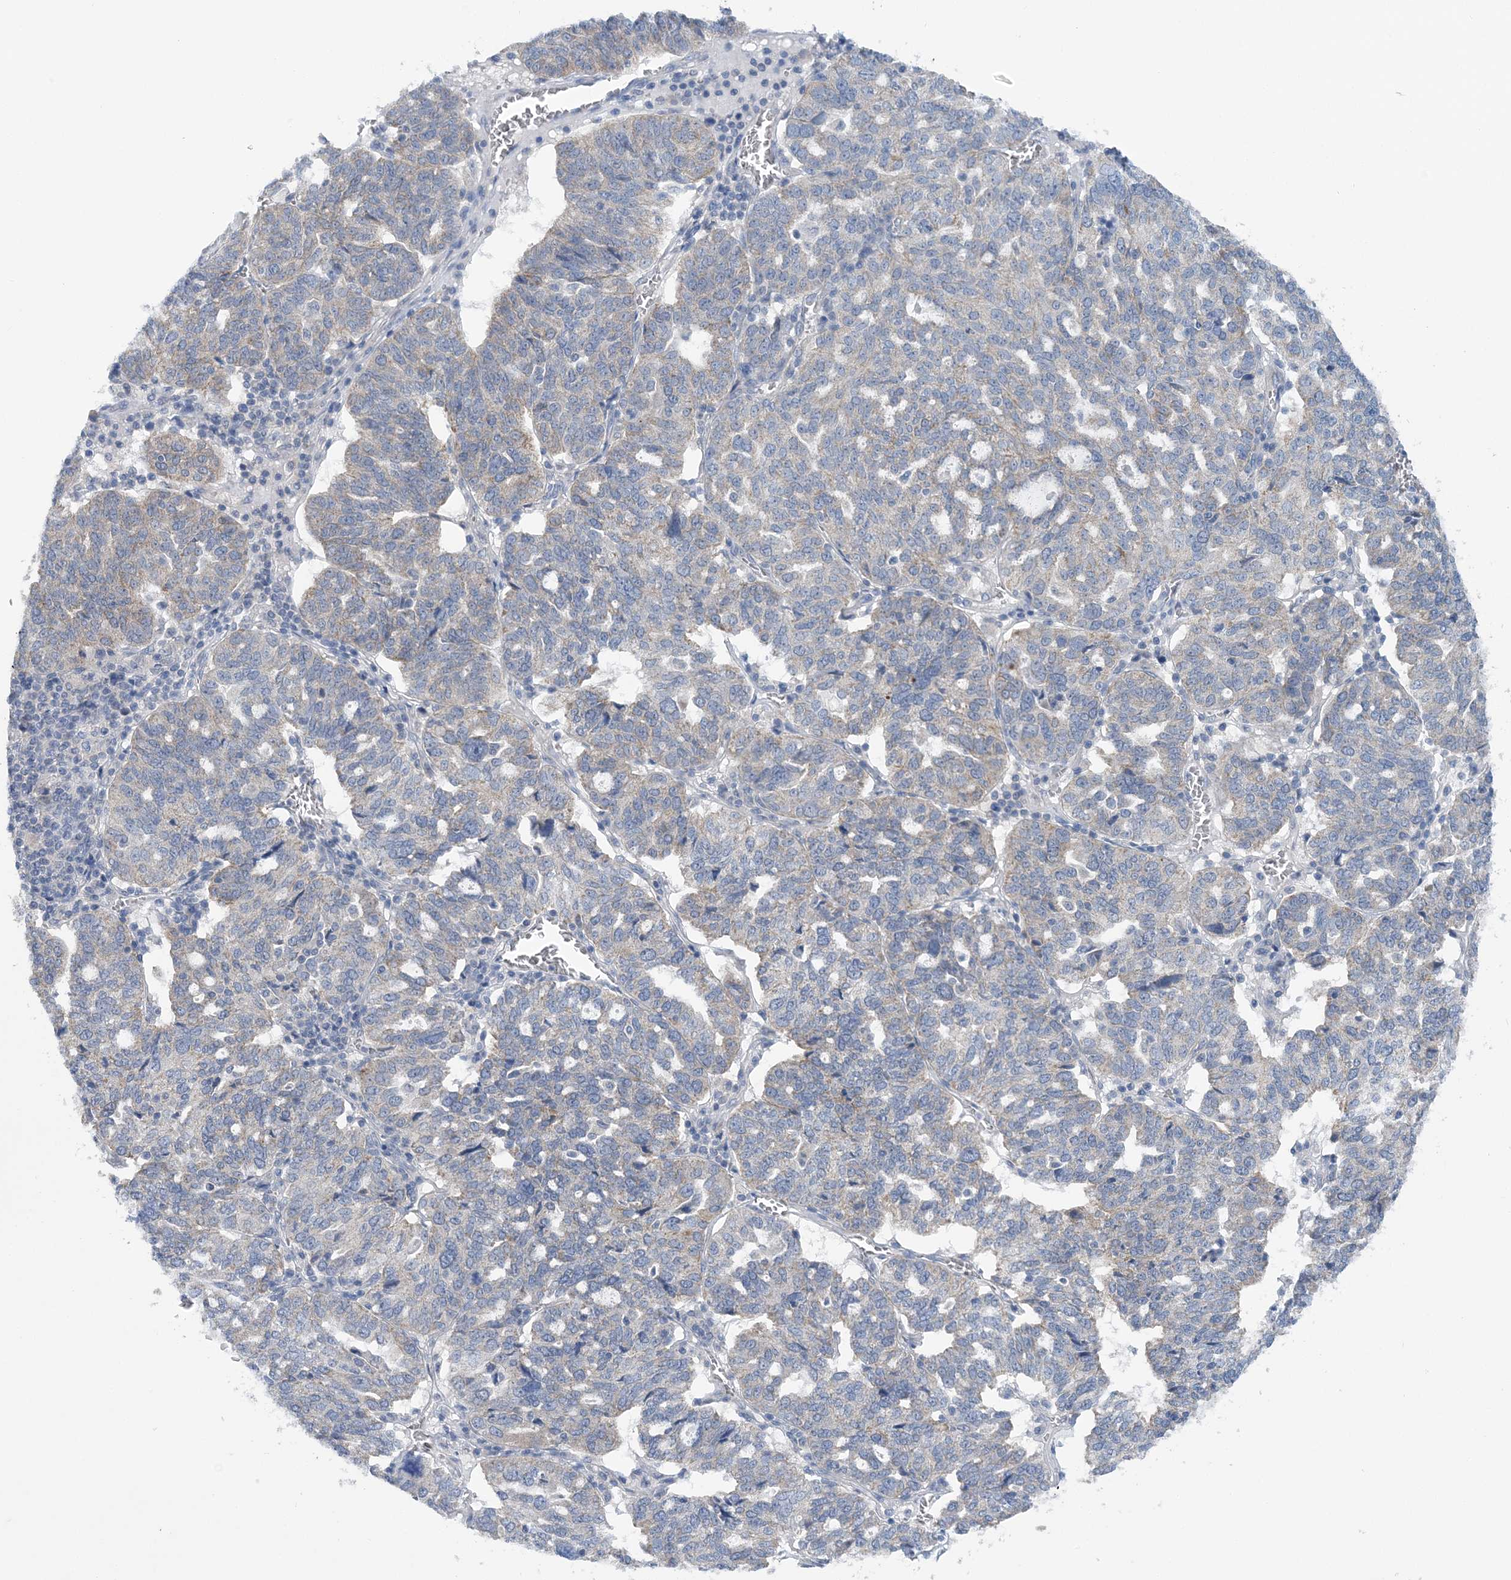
{"staining": {"intensity": "negative", "quantity": "none", "location": "none"}, "tissue": "ovarian cancer", "cell_type": "Tumor cells", "image_type": "cancer", "snomed": [{"axis": "morphology", "description": "Cystadenocarcinoma, serous, NOS"}, {"axis": "topography", "description": "Ovary"}], "caption": "Serous cystadenocarcinoma (ovarian) was stained to show a protein in brown. There is no significant staining in tumor cells.", "gene": "COPE", "patient": {"sex": "female", "age": 59}}